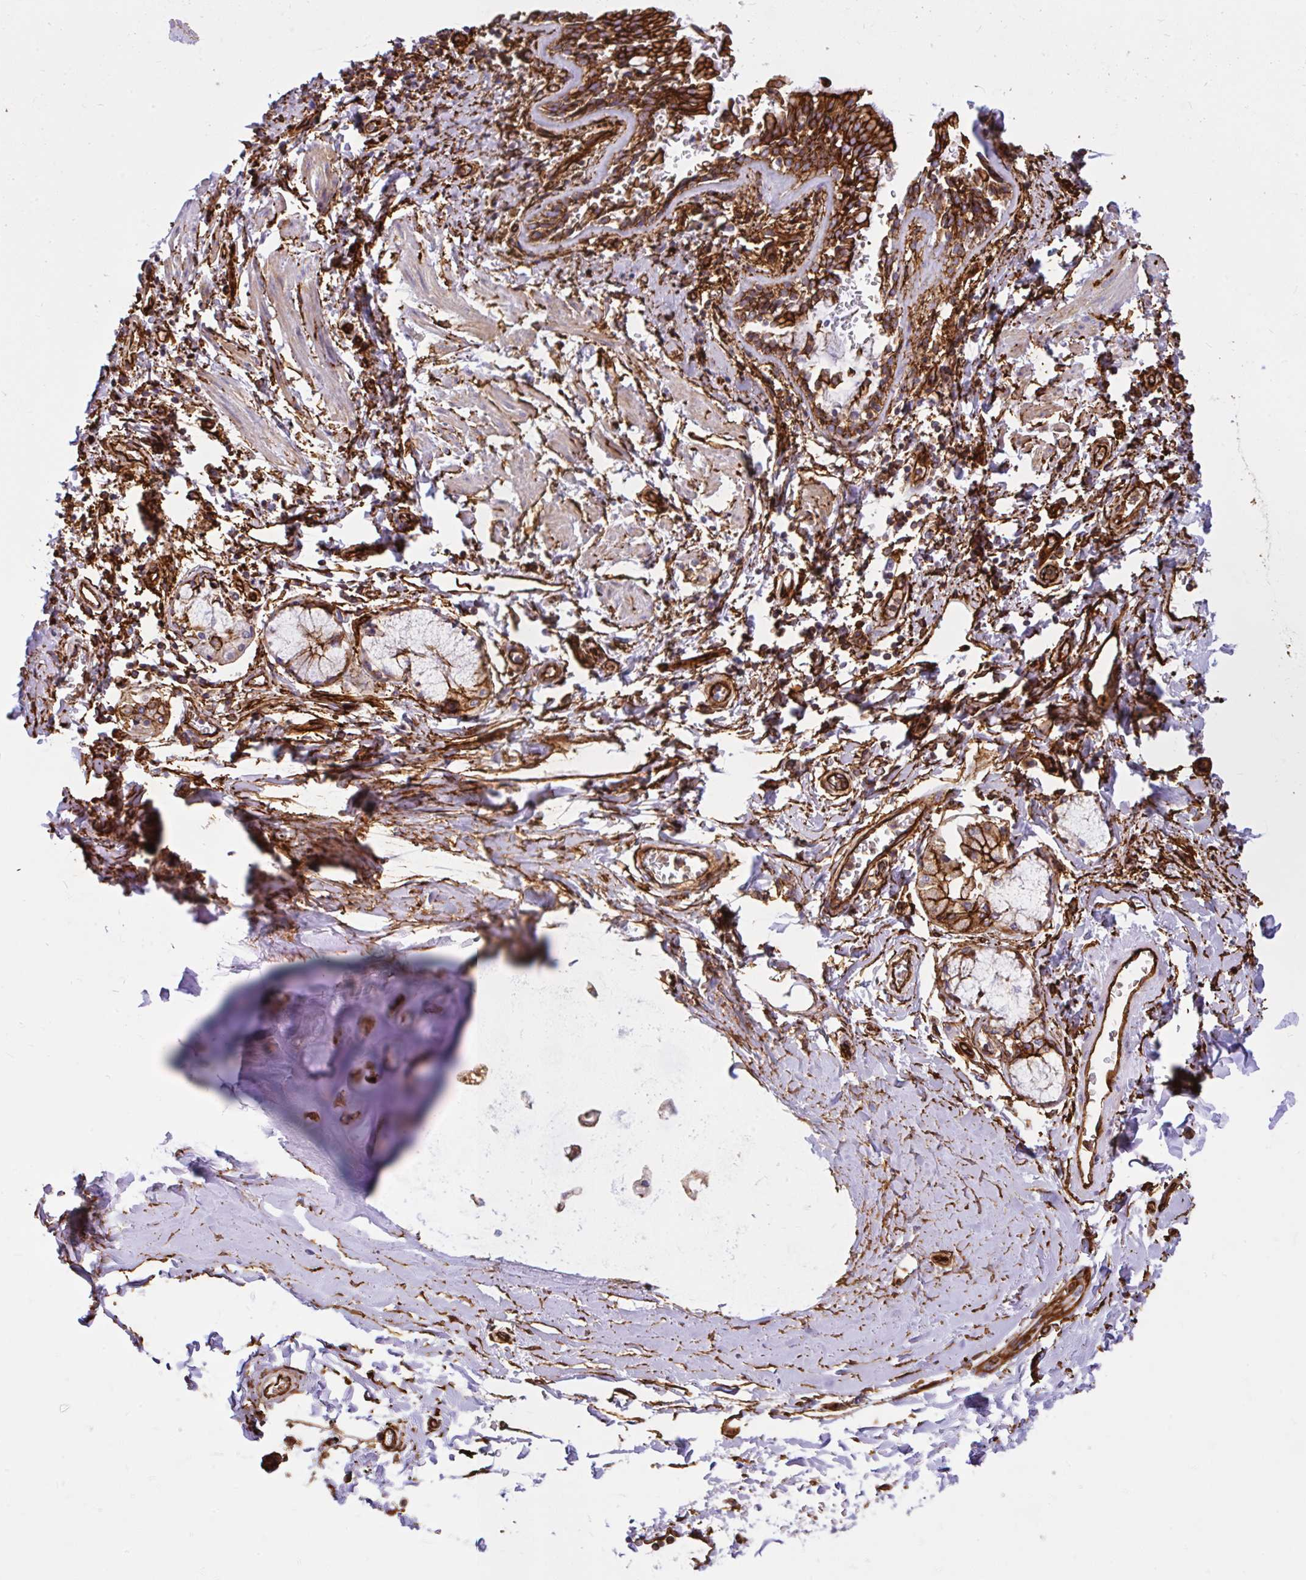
{"staining": {"intensity": "moderate", "quantity": ">75%", "location": "cytoplasmic/membranous"}, "tissue": "soft tissue", "cell_type": "Chondrocytes", "image_type": "normal", "snomed": [{"axis": "morphology", "description": "Normal tissue, NOS"}, {"axis": "morphology", "description": "Degeneration, NOS"}, {"axis": "topography", "description": "Cartilage tissue"}, {"axis": "topography", "description": "Lung"}], "caption": "Immunohistochemistry (IHC) of normal soft tissue exhibits medium levels of moderate cytoplasmic/membranous staining in approximately >75% of chondrocytes.", "gene": "MAP1LC3B2", "patient": {"sex": "female", "age": 61}}